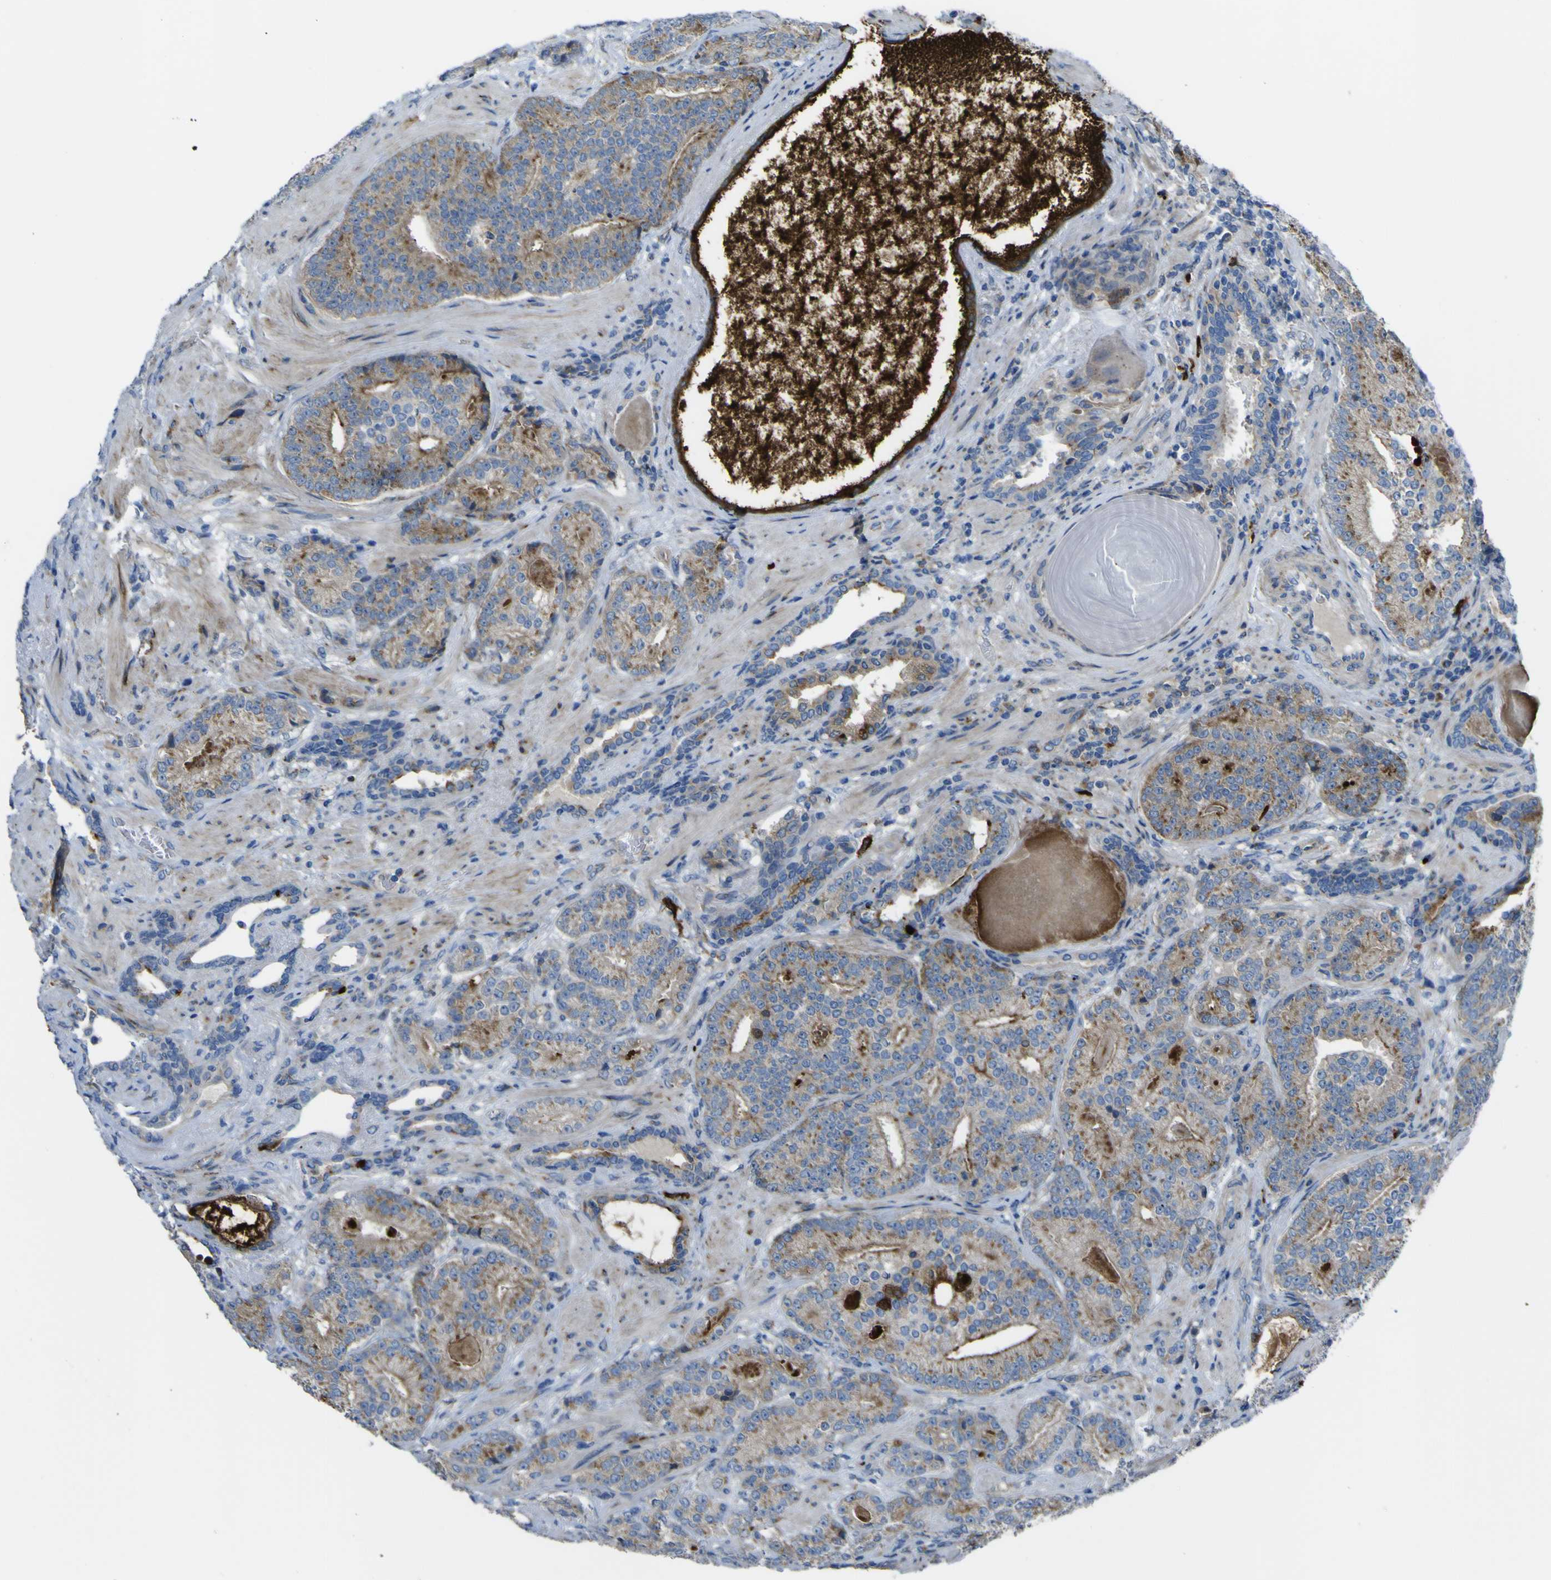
{"staining": {"intensity": "moderate", "quantity": ">75%", "location": "cytoplasmic/membranous"}, "tissue": "prostate cancer", "cell_type": "Tumor cells", "image_type": "cancer", "snomed": [{"axis": "morphology", "description": "Adenocarcinoma, High grade"}, {"axis": "topography", "description": "Prostate"}], "caption": "A photomicrograph showing moderate cytoplasmic/membranous expression in about >75% of tumor cells in prostate cancer (high-grade adenocarcinoma), as visualized by brown immunohistochemical staining.", "gene": "CST3", "patient": {"sex": "male", "age": 61}}